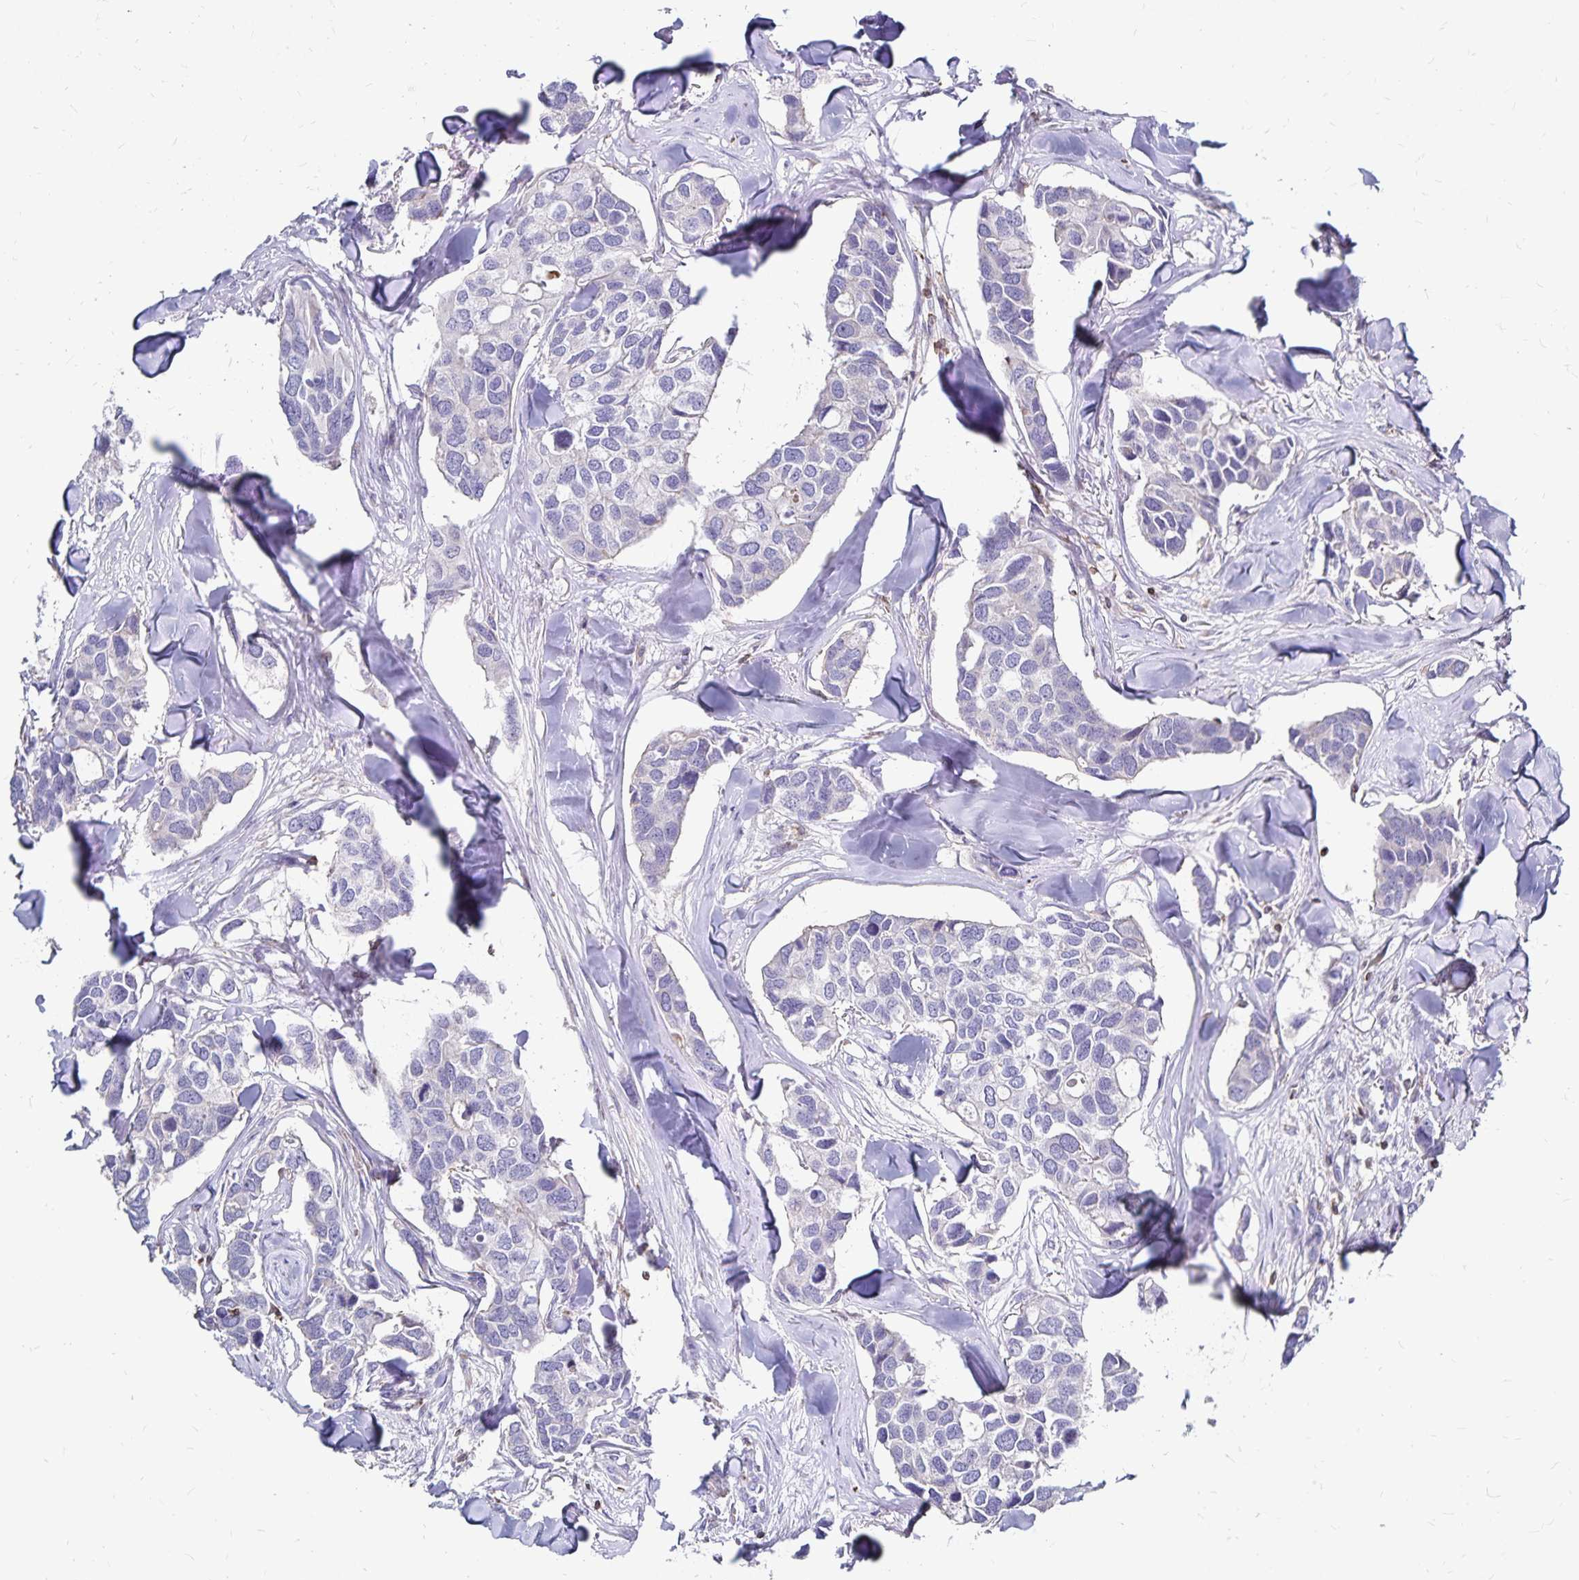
{"staining": {"intensity": "negative", "quantity": "none", "location": "none"}, "tissue": "breast cancer", "cell_type": "Tumor cells", "image_type": "cancer", "snomed": [{"axis": "morphology", "description": "Duct carcinoma"}, {"axis": "topography", "description": "Breast"}], "caption": "An immunohistochemistry photomicrograph of breast cancer is shown. There is no staining in tumor cells of breast cancer.", "gene": "NAGPA", "patient": {"sex": "female", "age": 83}}